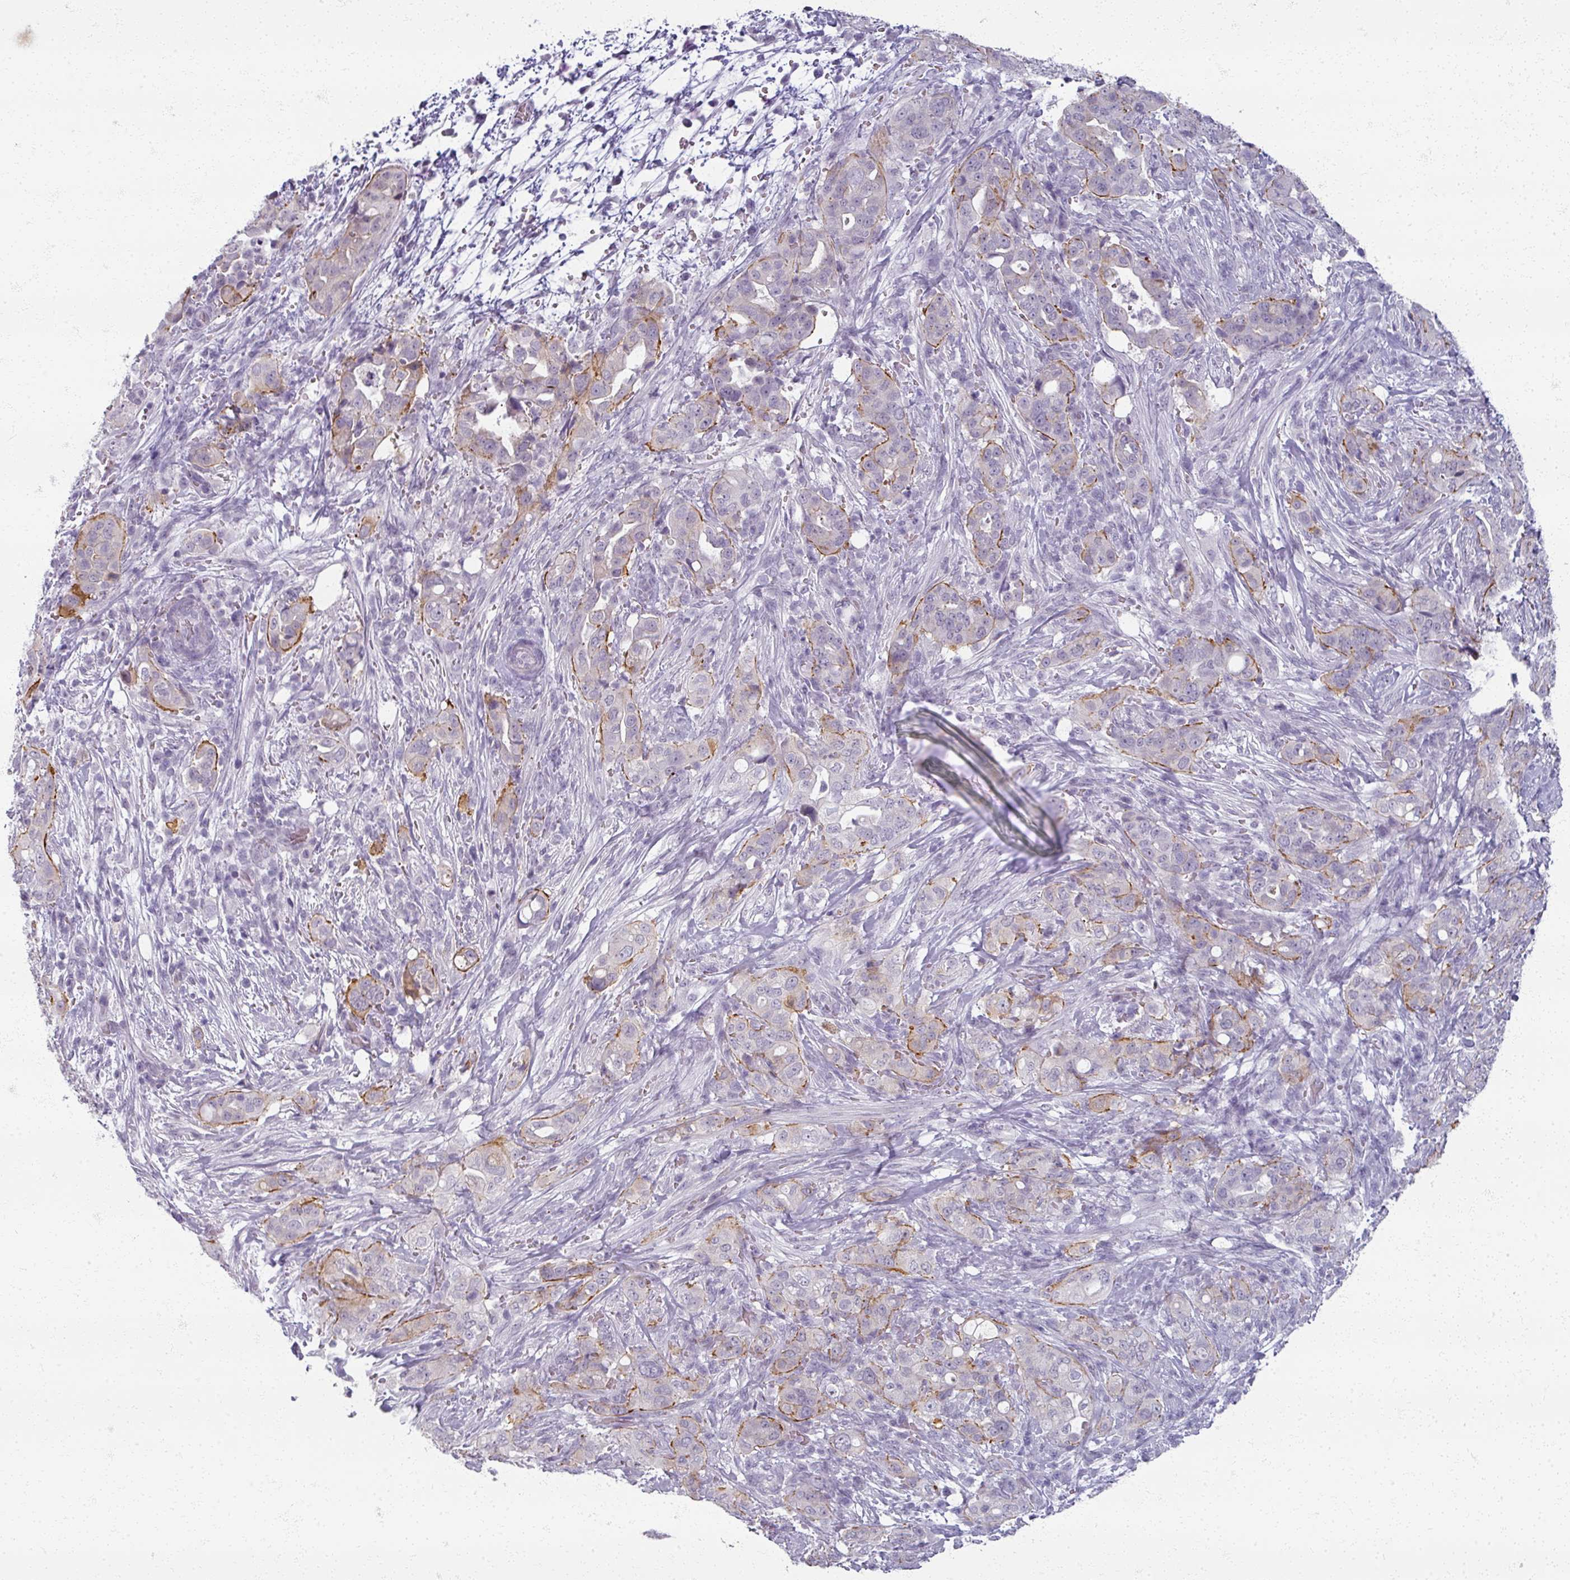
{"staining": {"intensity": "moderate", "quantity": "<25%", "location": "cytoplasmic/membranous"}, "tissue": "pancreatic cancer", "cell_type": "Tumor cells", "image_type": "cancer", "snomed": [{"axis": "morphology", "description": "Normal tissue, NOS"}, {"axis": "morphology", "description": "Adenocarcinoma, NOS"}, {"axis": "topography", "description": "Lymph node"}, {"axis": "topography", "description": "Pancreas"}], "caption": "A brown stain shows moderate cytoplasmic/membranous expression of a protein in human pancreatic adenocarcinoma tumor cells. (Brightfield microscopy of DAB IHC at high magnification).", "gene": "RFPL2", "patient": {"sex": "female", "age": 67}}